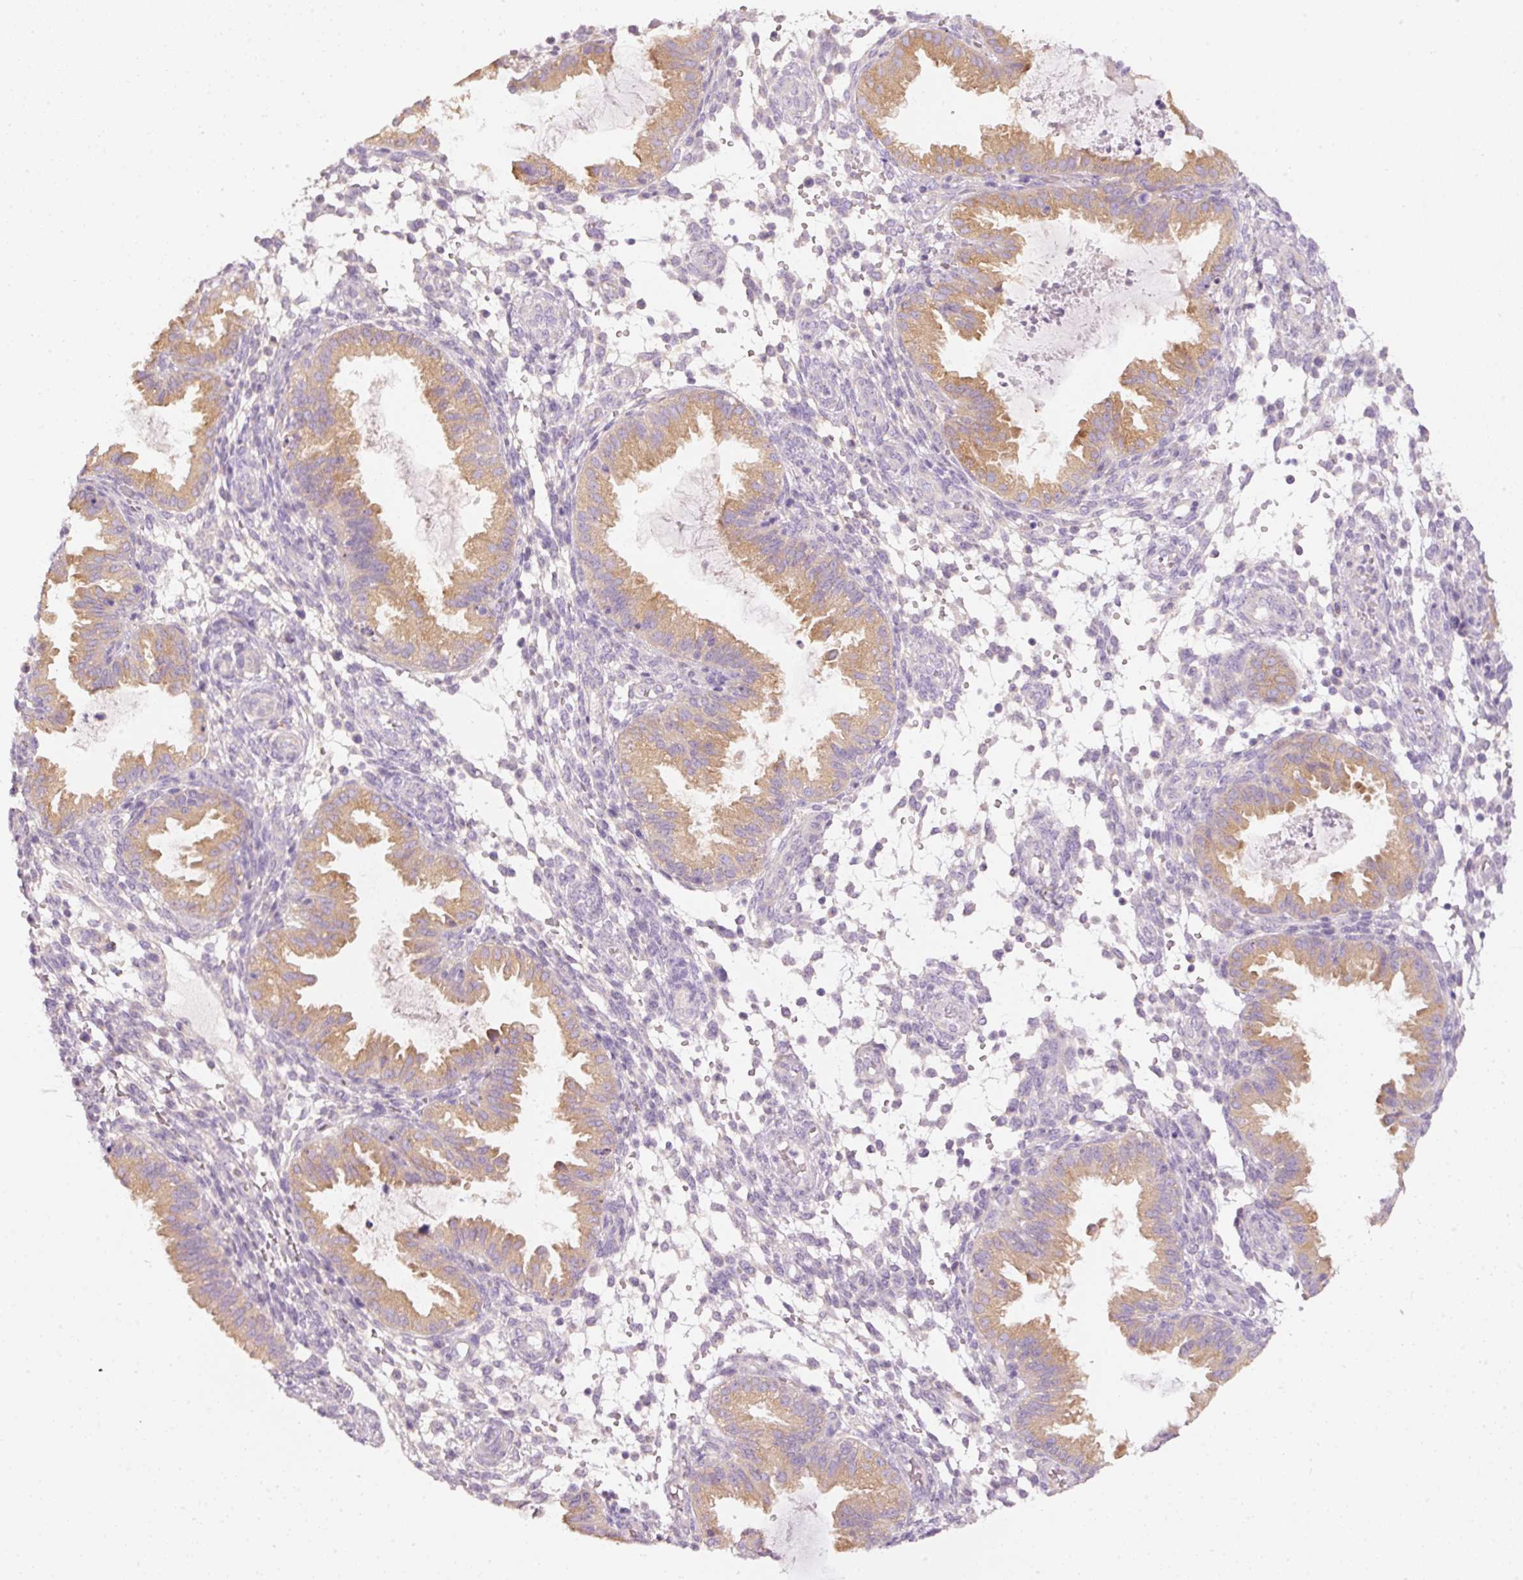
{"staining": {"intensity": "negative", "quantity": "none", "location": "none"}, "tissue": "endometrium", "cell_type": "Cells in endometrial stroma", "image_type": "normal", "snomed": [{"axis": "morphology", "description": "Normal tissue, NOS"}, {"axis": "topography", "description": "Endometrium"}], "caption": "Immunohistochemical staining of unremarkable human endometrium demonstrates no significant positivity in cells in endometrial stroma.", "gene": "PDXDC1", "patient": {"sex": "female", "age": 33}}